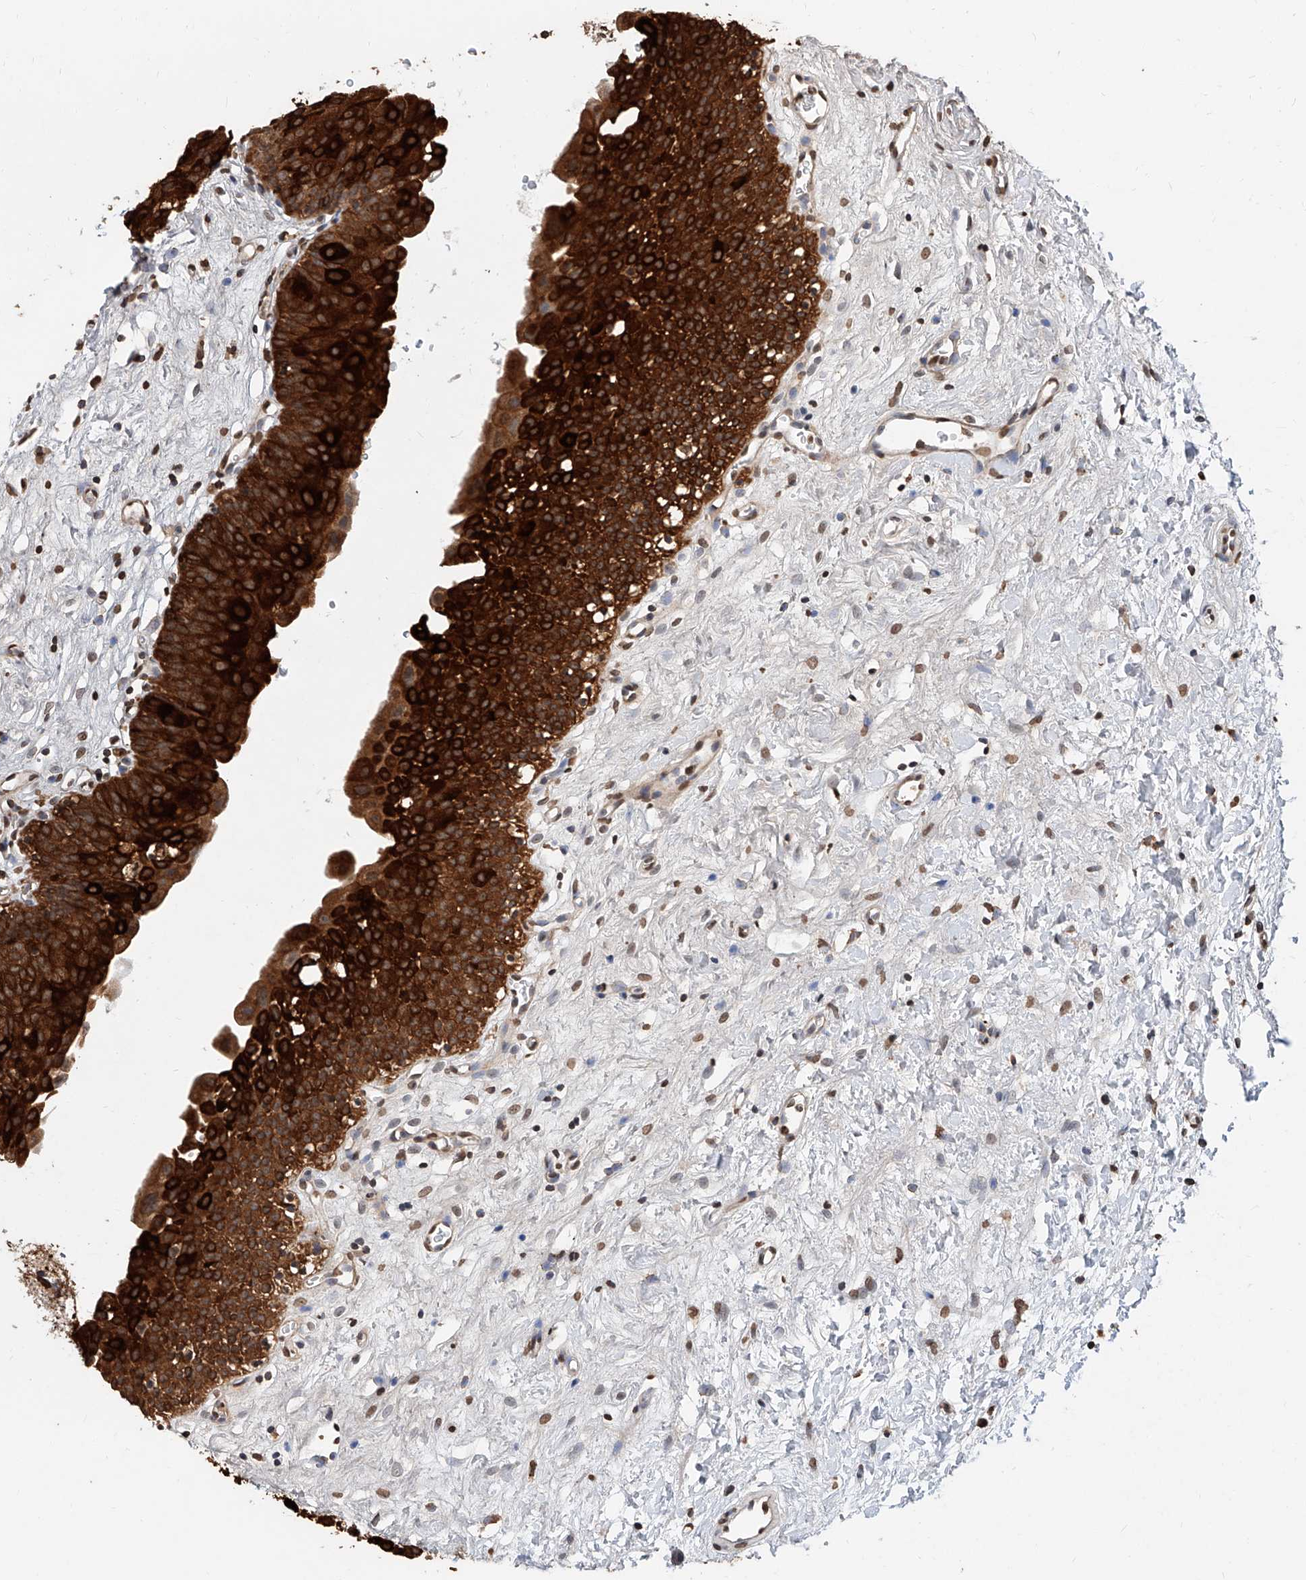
{"staining": {"intensity": "strong", "quantity": ">75%", "location": "cytoplasmic/membranous"}, "tissue": "urinary bladder", "cell_type": "Urothelial cells", "image_type": "normal", "snomed": [{"axis": "morphology", "description": "Normal tissue, NOS"}, {"axis": "topography", "description": "Urinary bladder"}], "caption": "An IHC histopathology image of unremarkable tissue is shown. Protein staining in brown highlights strong cytoplasmic/membranous positivity in urinary bladder within urothelial cells. Nuclei are stained in blue.", "gene": "RP9", "patient": {"sex": "male", "age": 51}}